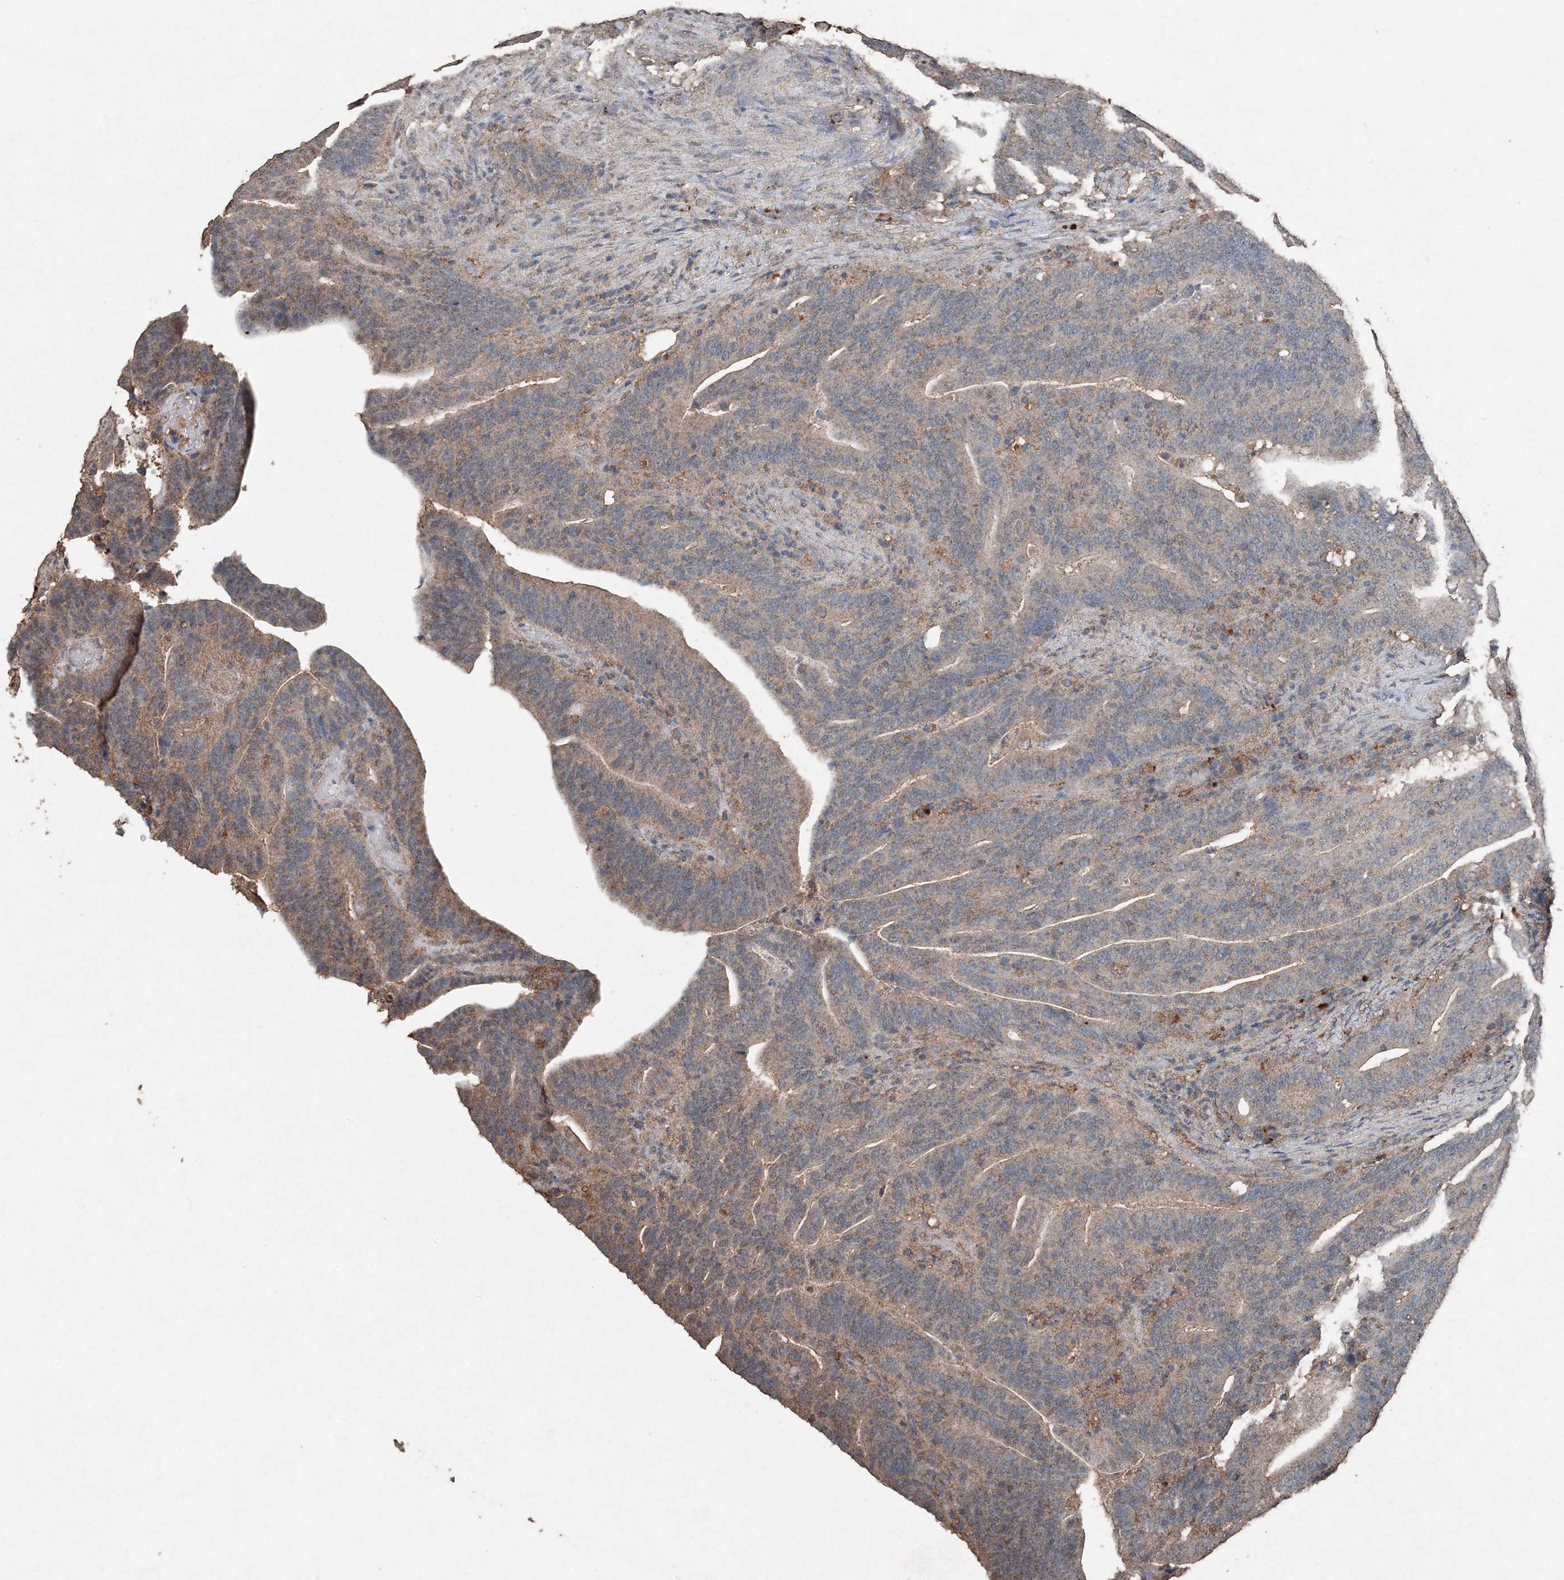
{"staining": {"intensity": "weak", "quantity": "25%-75%", "location": "cytoplasmic/membranous"}, "tissue": "colorectal cancer", "cell_type": "Tumor cells", "image_type": "cancer", "snomed": [{"axis": "morphology", "description": "Normal tissue, NOS"}, {"axis": "morphology", "description": "Adenocarcinoma, NOS"}, {"axis": "topography", "description": "Colon"}], "caption": "The immunohistochemical stain shows weak cytoplasmic/membranous positivity in tumor cells of colorectal cancer tissue. The staining is performed using DAB brown chromogen to label protein expression. The nuclei are counter-stained blue using hematoxylin.", "gene": "FCN3", "patient": {"sex": "female", "age": 66}}